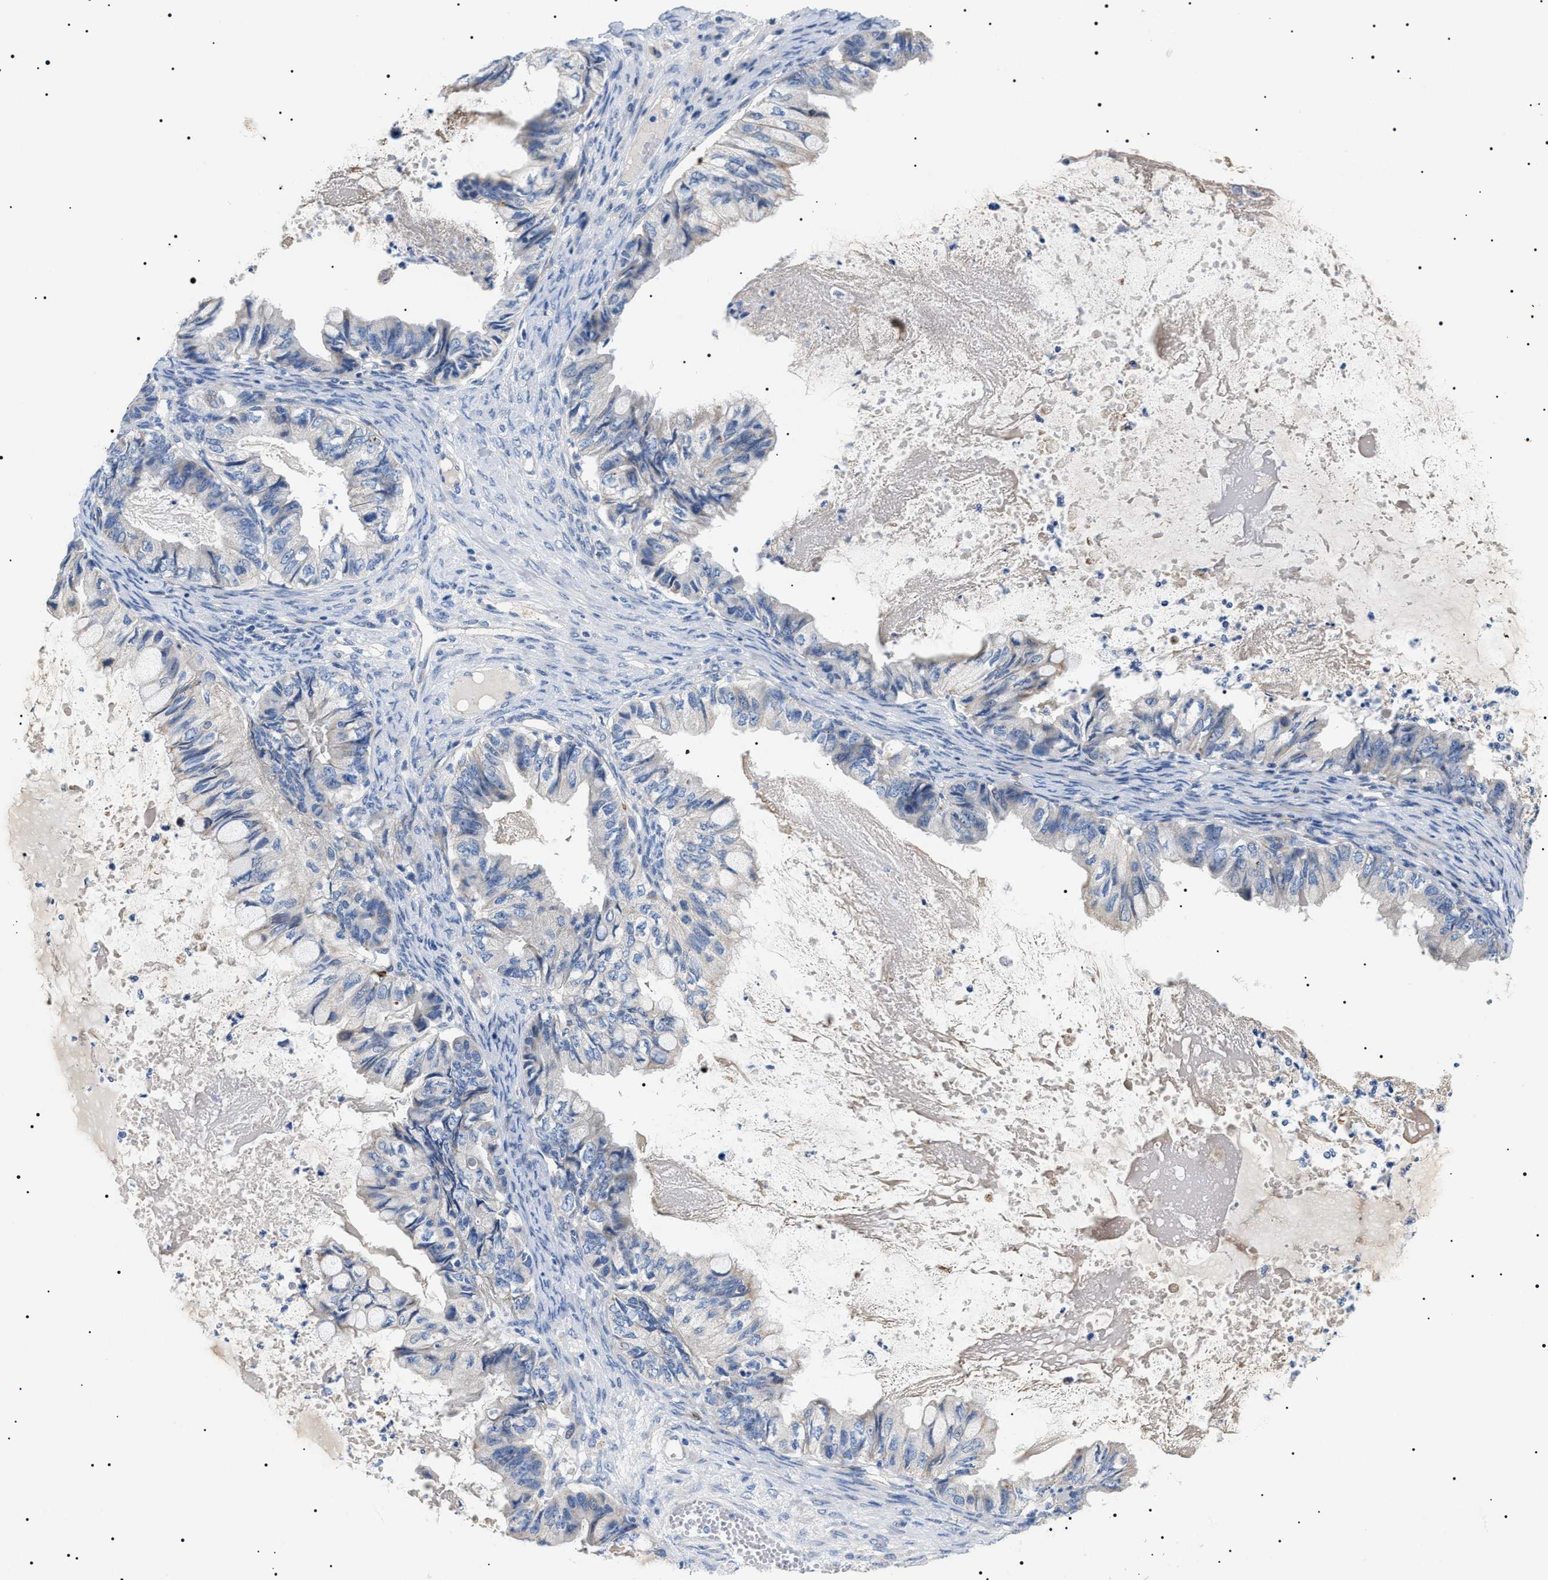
{"staining": {"intensity": "negative", "quantity": "none", "location": "none"}, "tissue": "ovarian cancer", "cell_type": "Tumor cells", "image_type": "cancer", "snomed": [{"axis": "morphology", "description": "Cystadenocarcinoma, mucinous, NOS"}, {"axis": "topography", "description": "Ovary"}], "caption": "Tumor cells show no significant positivity in ovarian cancer.", "gene": "TMEM222", "patient": {"sex": "female", "age": 80}}